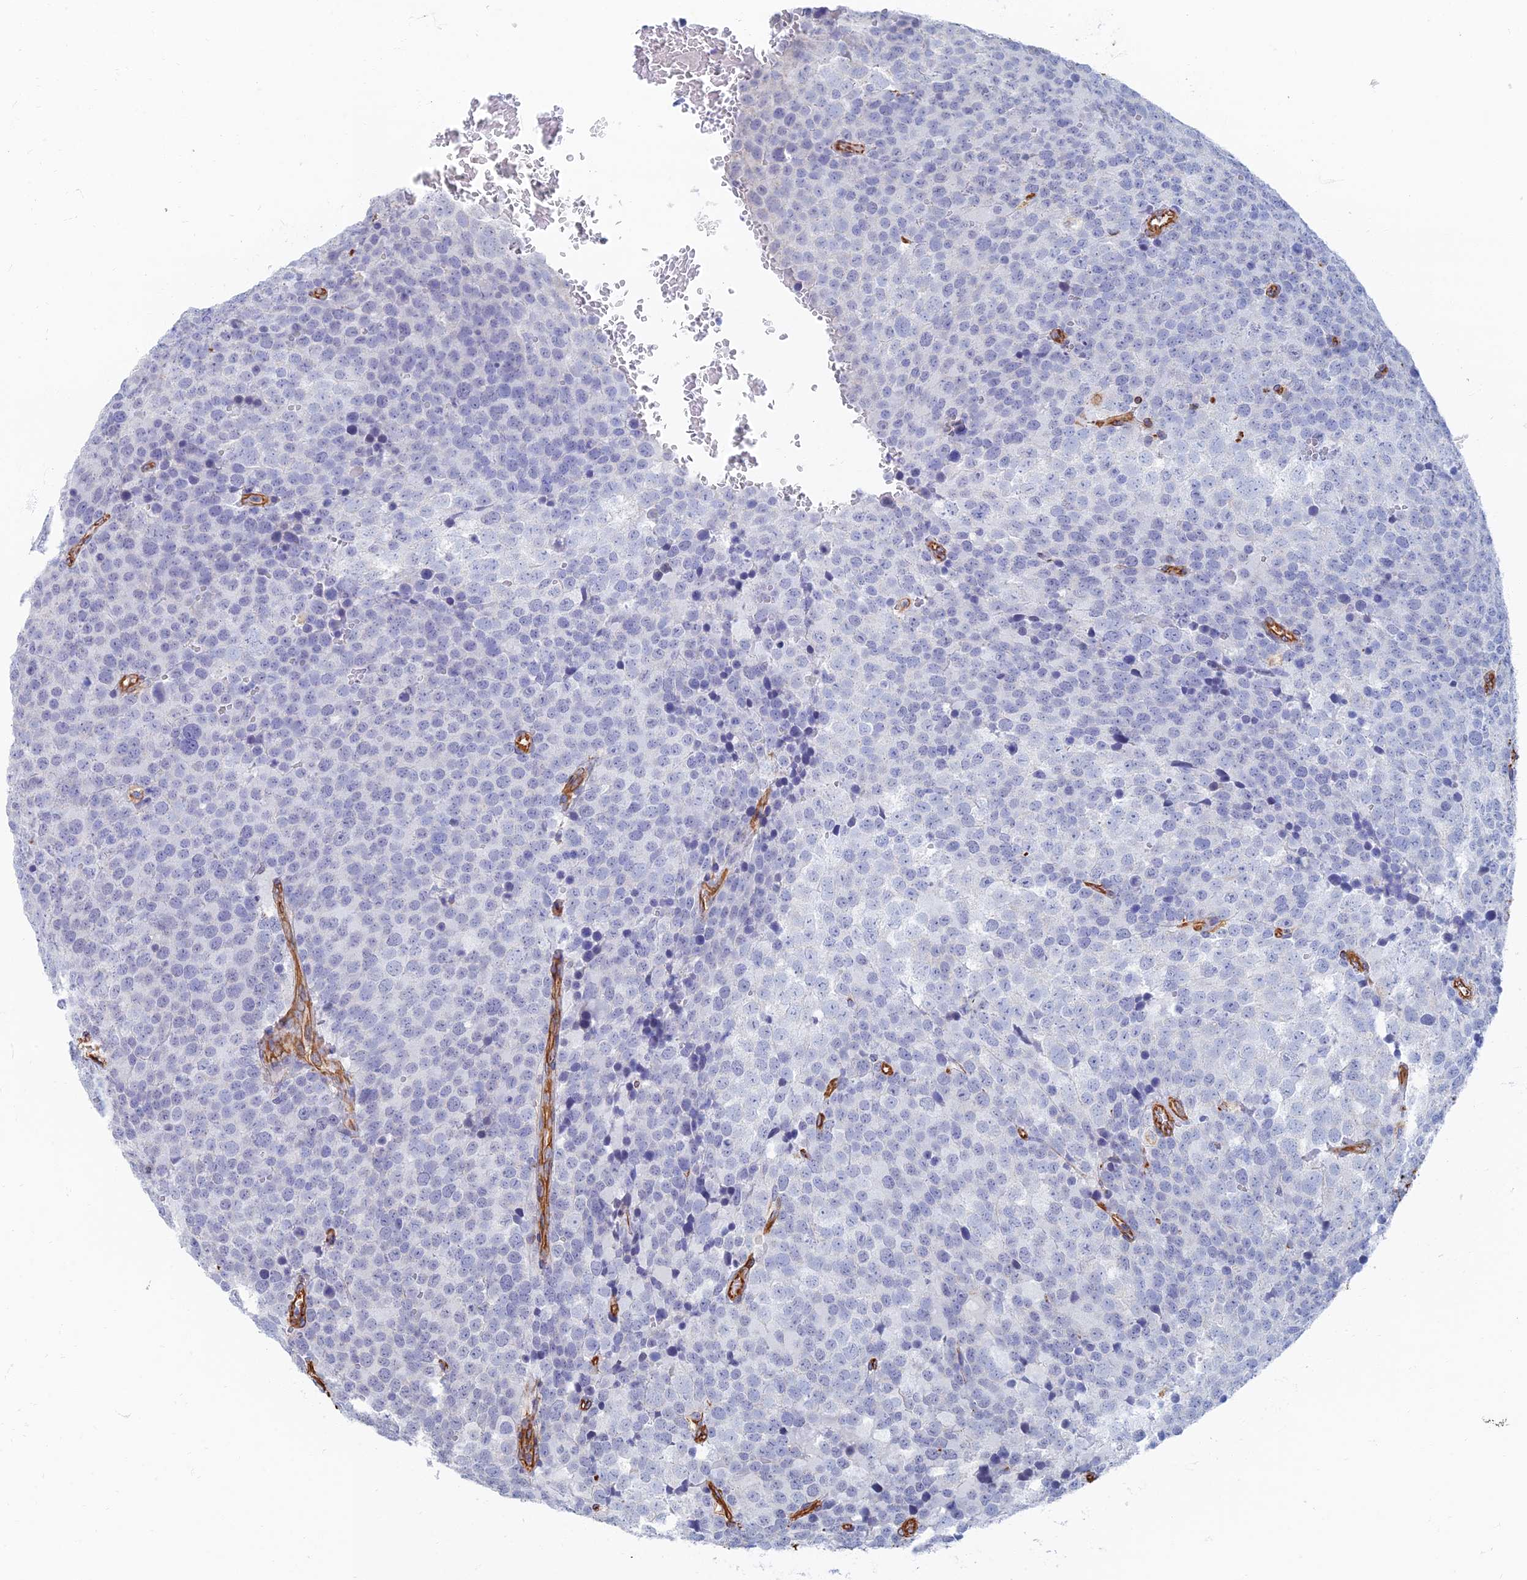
{"staining": {"intensity": "negative", "quantity": "none", "location": "none"}, "tissue": "testis cancer", "cell_type": "Tumor cells", "image_type": "cancer", "snomed": [{"axis": "morphology", "description": "Seminoma, NOS"}, {"axis": "topography", "description": "Testis"}], "caption": "Histopathology image shows no protein staining in tumor cells of testis cancer (seminoma) tissue.", "gene": "RMC1", "patient": {"sex": "male", "age": 71}}